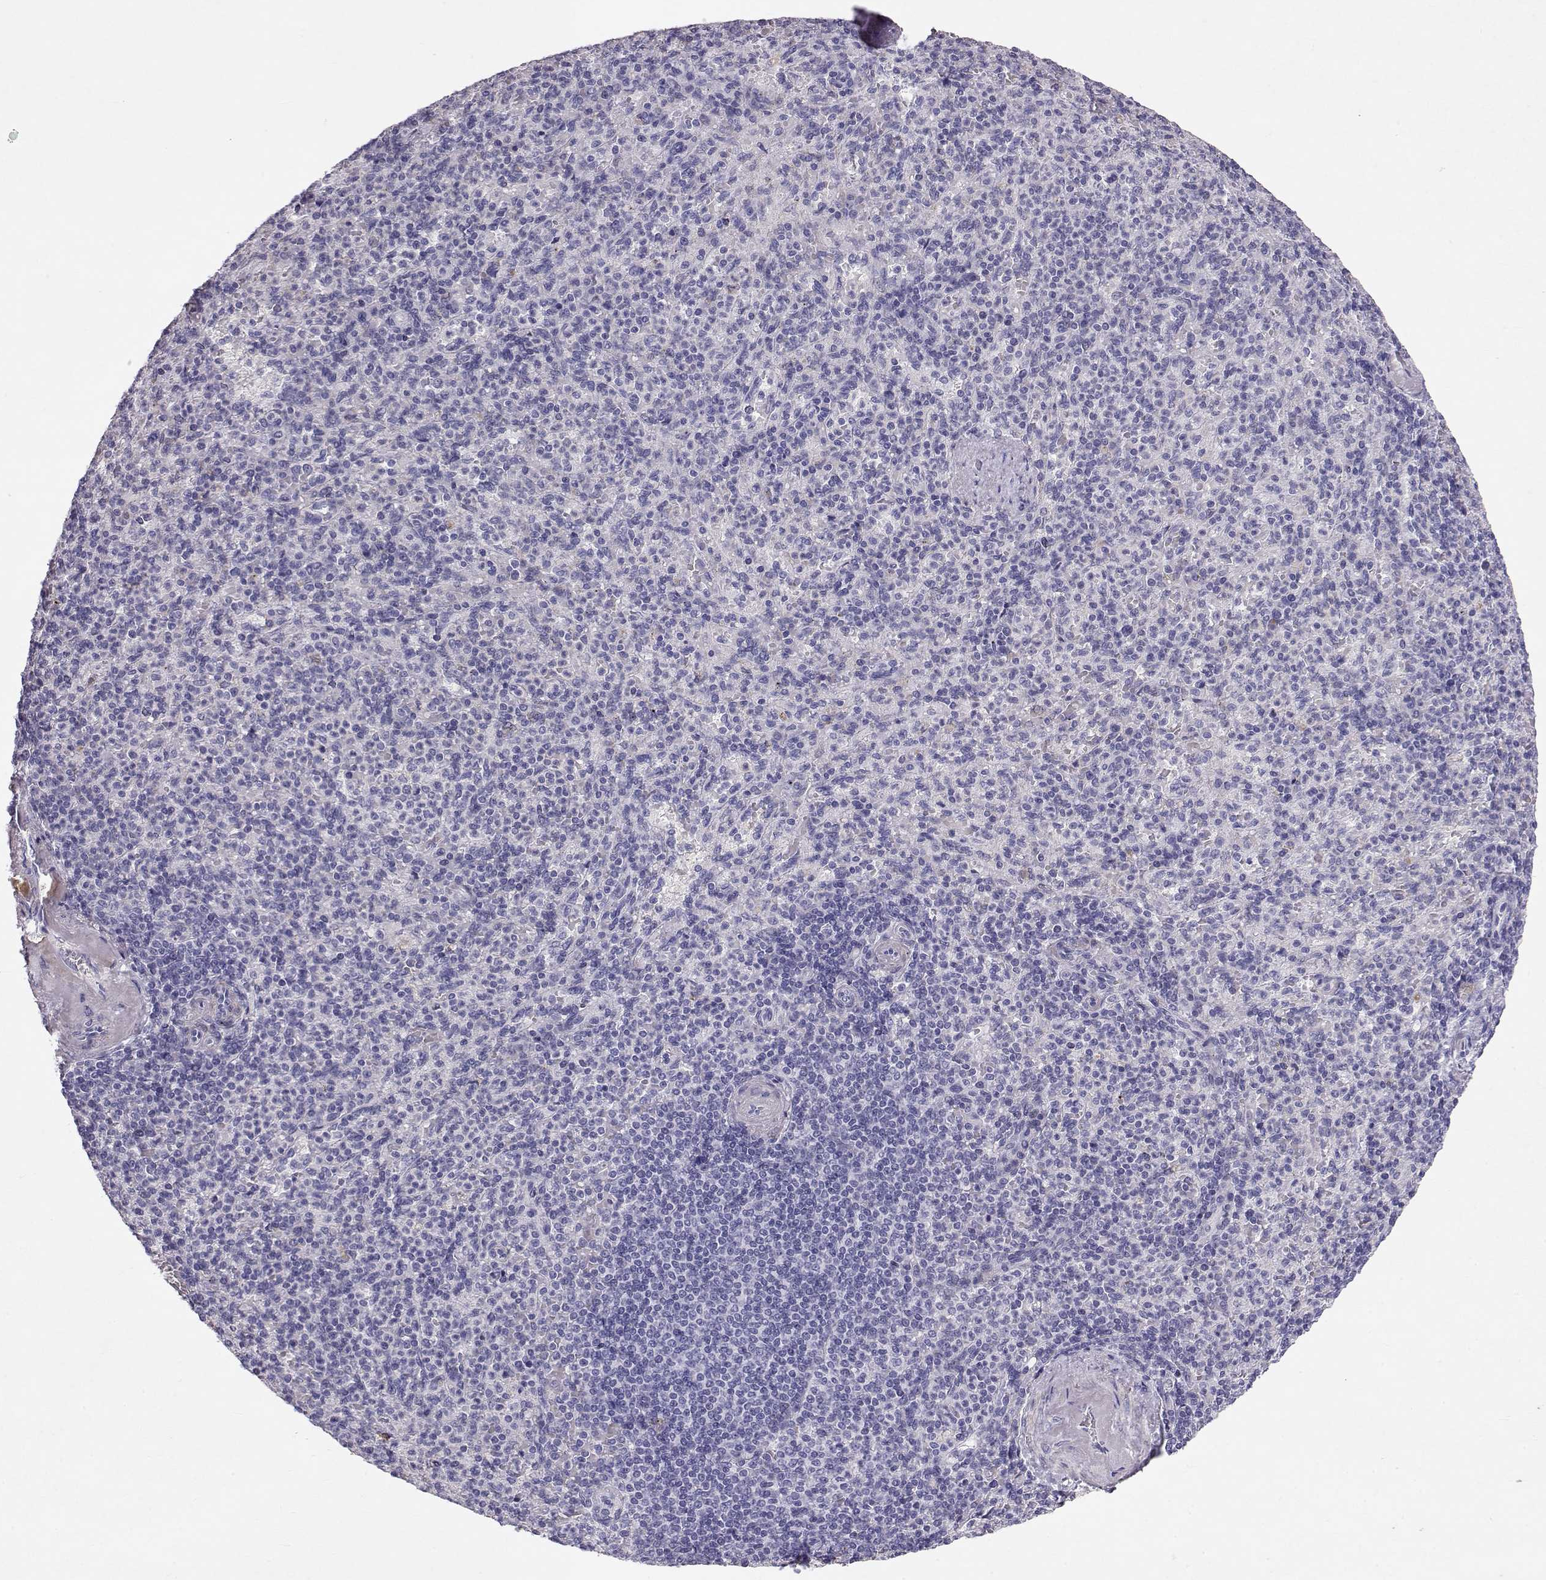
{"staining": {"intensity": "negative", "quantity": "none", "location": "none"}, "tissue": "spleen", "cell_type": "Cells in red pulp", "image_type": "normal", "snomed": [{"axis": "morphology", "description": "Normal tissue, NOS"}, {"axis": "topography", "description": "Spleen"}], "caption": "Immunohistochemical staining of normal spleen demonstrates no significant positivity in cells in red pulp. Brightfield microscopy of immunohistochemistry stained with DAB (3,3'-diaminobenzidine) (brown) and hematoxylin (blue), captured at high magnification.", "gene": "RD3", "patient": {"sex": "female", "age": 74}}